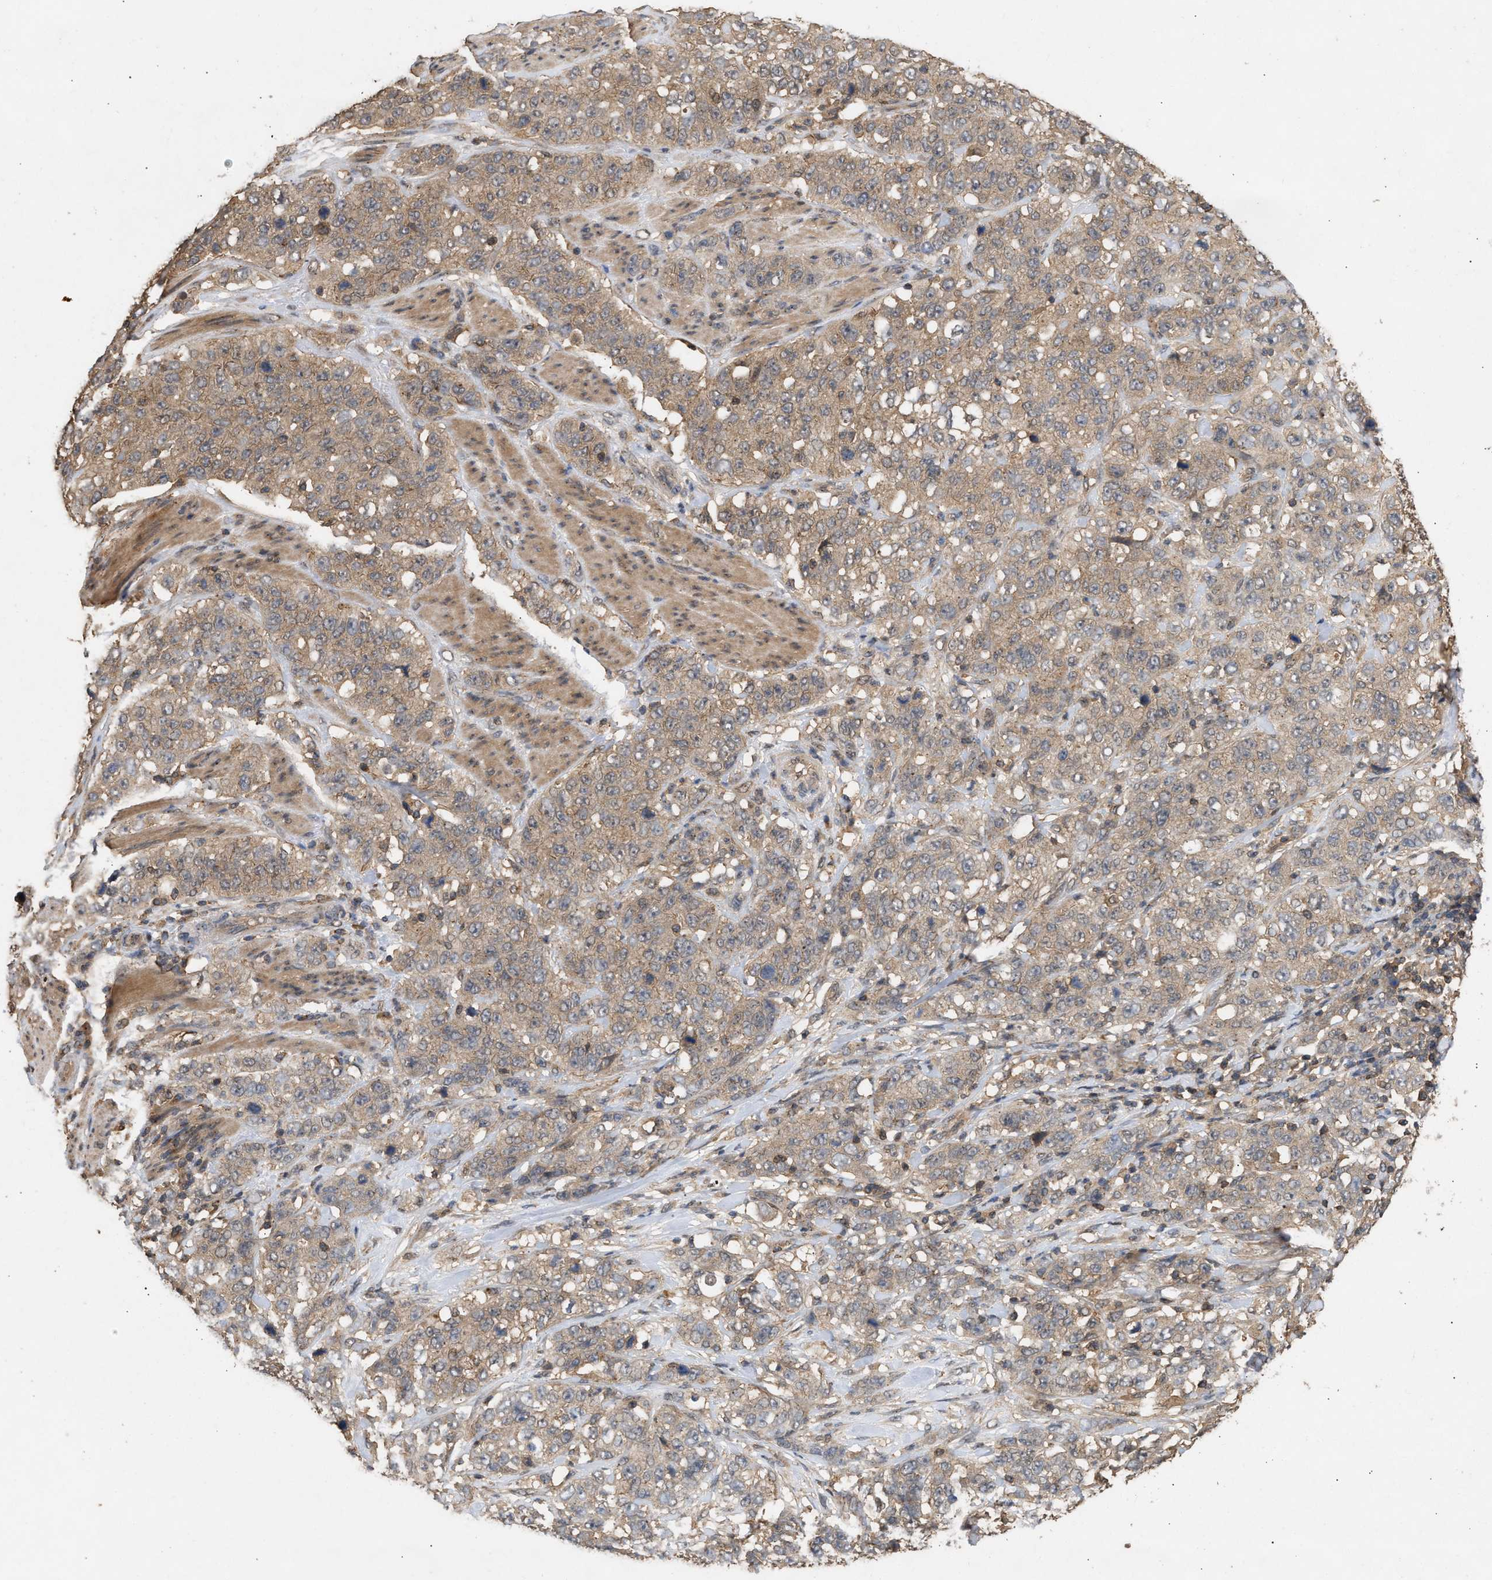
{"staining": {"intensity": "weak", "quantity": ">75%", "location": "cytoplasmic/membranous"}, "tissue": "stomach cancer", "cell_type": "Tumor cells", "image_type": "cancer", "snomed": [{"axis": "morphology", "description": "Adenocarcinoma, NOS"}, {"axis": "topography", "description": "Stomach"}], "caption": "Brown immunohistochemical staining in adenocarcinoma (stomach) reveals weak cytoplasmic/membranous staining in approximately >75% of tumor cells.", "gene": "FITM1", "patient": {"sex": "male", "age": 48}}